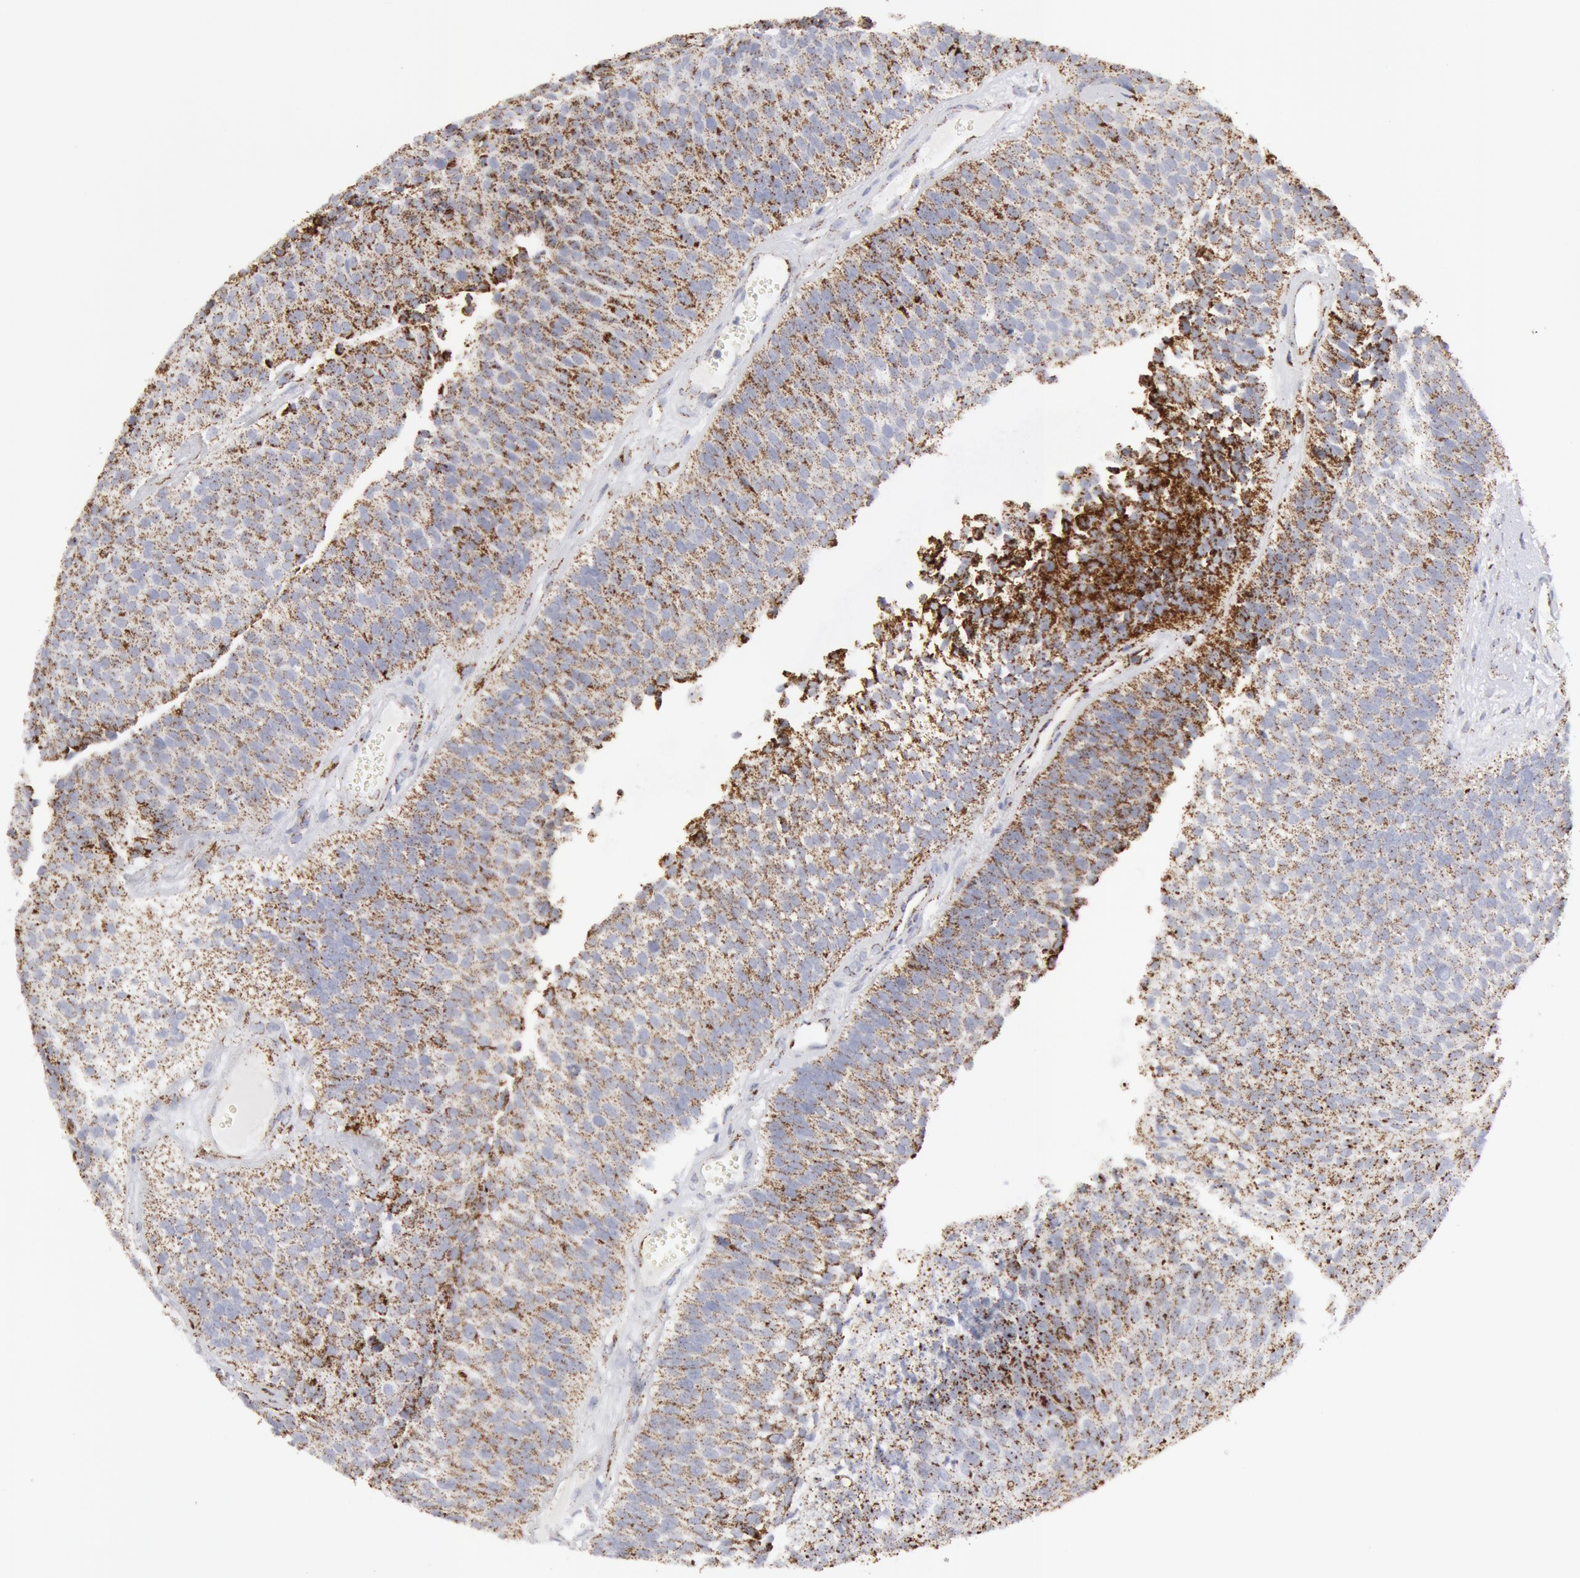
{"staining": {"intensity": "moderate", "quantity": ">75%", "location": "cytoplasmic/membranous"}, "tissue": "urothelial cancer", "cell_type": "Tumor cells", "image_type": "cancer", "snomed": [{"axis": "morphology", "description": "Urothelial carcinoma, Low grade"}, {"axis": "topography", "description": "Urinary bladder"}], "caption": "Immunohistochemistry of human urothelial carcinoma (low-grade) demonstrates medium levels of moderate cytoplasmic/membranous positivity in approximately >75% of tumor cells. (Stains: DAB (3,3'-diaminobenzidine) in brown, nuclei in blue, Microscopy: brightfield microscopy at high magnification).", "gene": "ATP5F1B", "patient": {"sex": "male", "age": 84}}